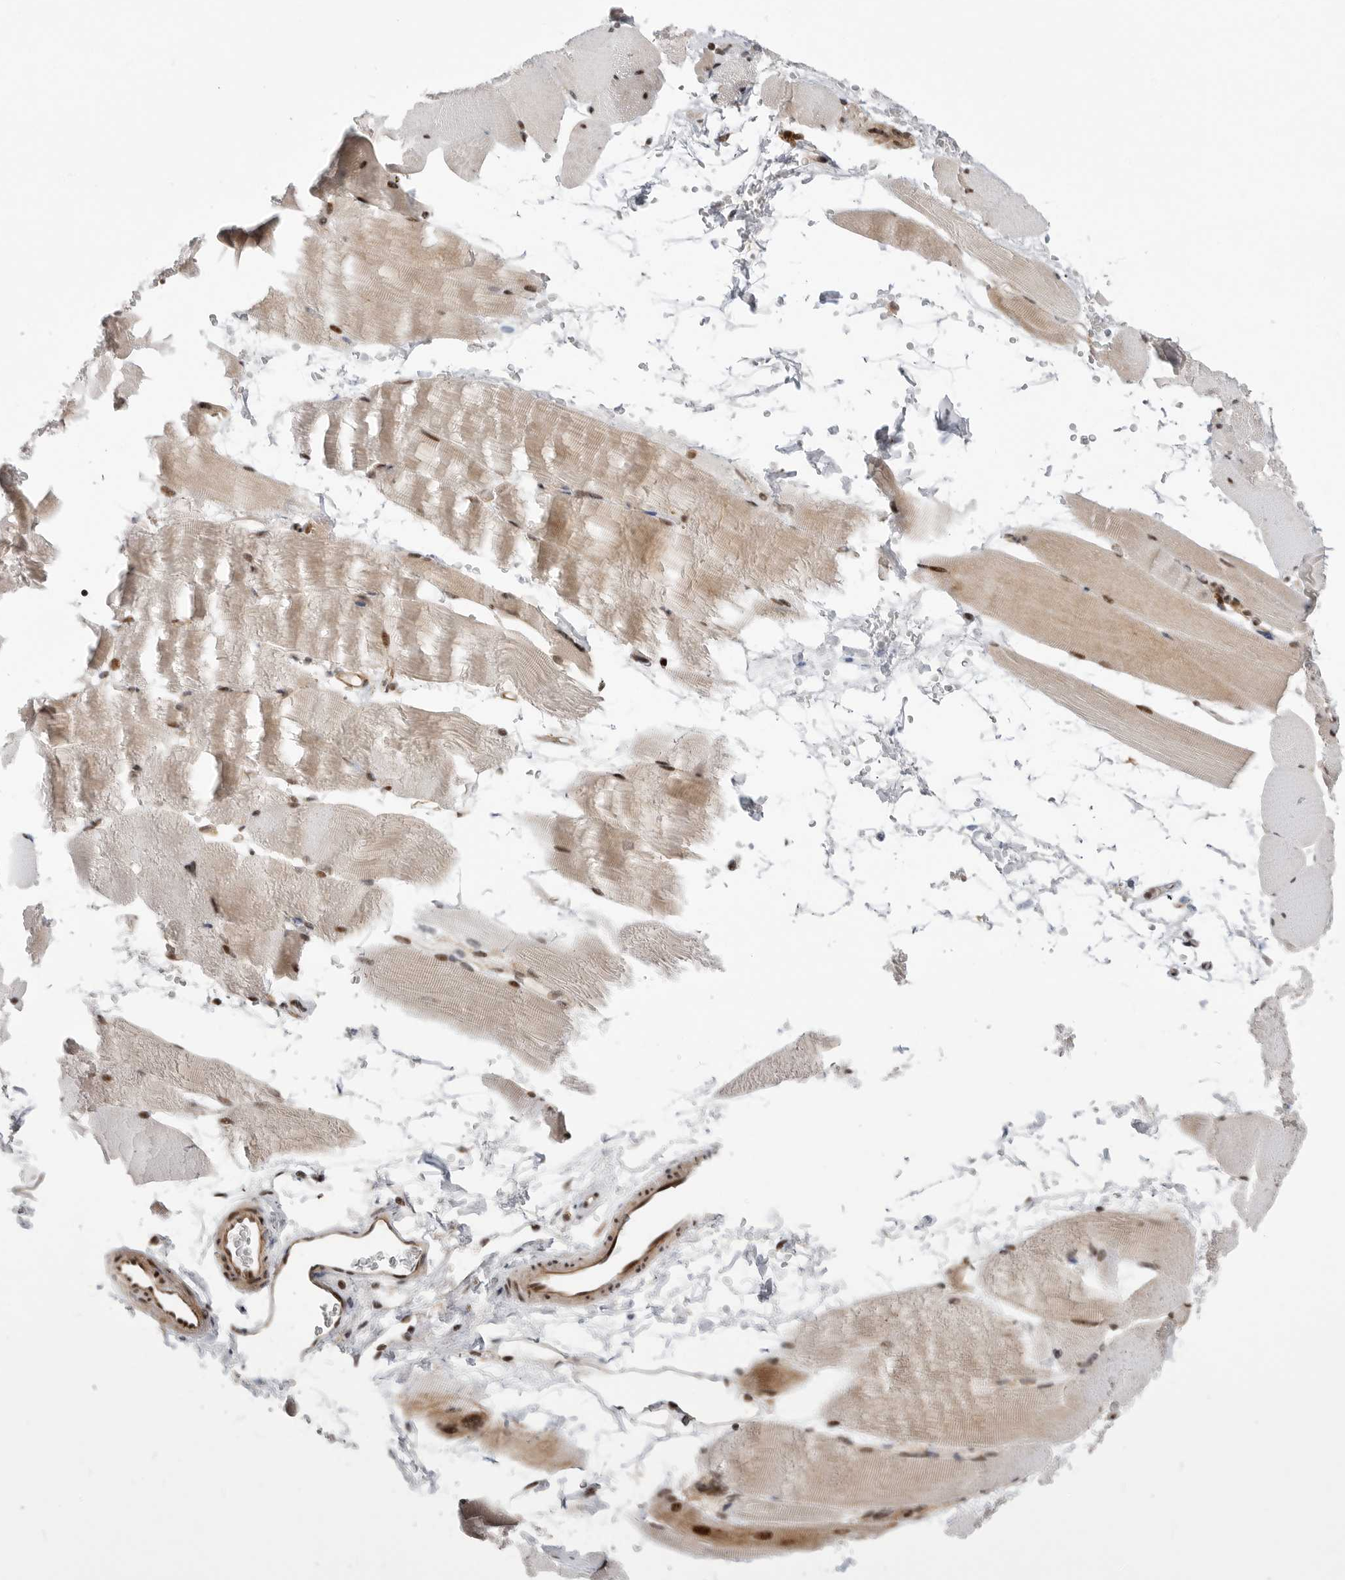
{"staining": {"intensity": "moderate", "quantity": ">75%", "location": "nuclear"}, "tissue": "skeletal muscle", "cell_type": "Myocytes", "image_type": "normal", "snomed": [{"axis": "morphology", "description": "Normal tissue, NOS"}, {"axis": "topography", "description": "Skeletal muscle"}, {"axis": "topography", "description": "Parathyroid gland"}], "caption": "Benign skeletal muscle was stained to show a protein in brown. There is medium levels of moderate nuclear positivity in approximately >75% of myocytes. The protein is stained brown, and the nuclei are stained in blue (DAB IHC with brightfield microscopy, high magnification).", "gene": "GPATCH2", "patient": {"sex": "female", "age": 37}}